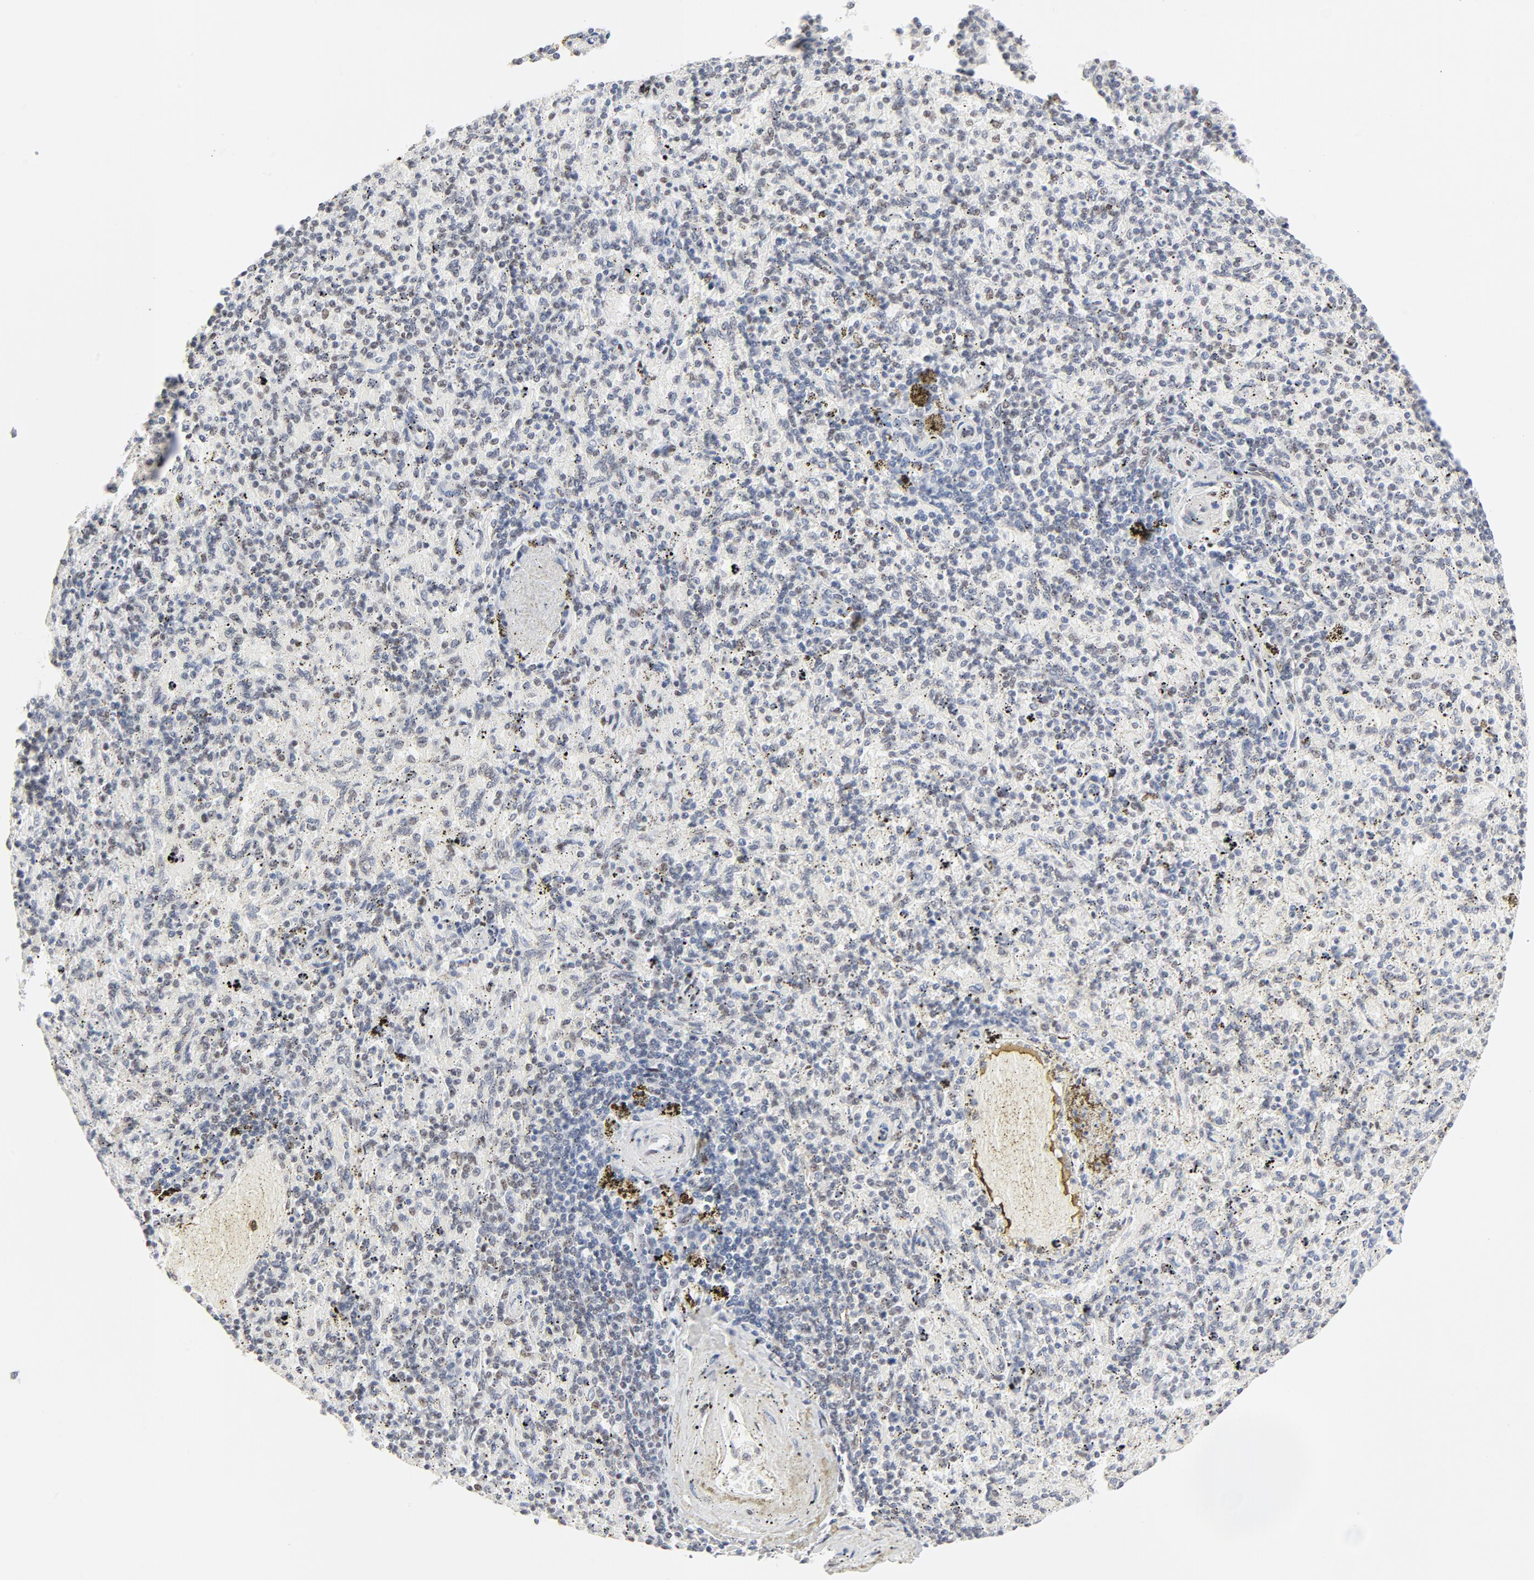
{"staining": {"intensity": "negative", "quantity": "none", "location": "none"}, "tissue": "spleen", "cell_type": "Cells in red pulp", "image_type": "normal", "snomed": [{"axis": "morphology", "description": "Normal tissue, NOS"}, {"axis": "topography", "description": "Spleen"}], "caption": "This micrograph is of unremarkable spleen stained with immunohistochemistry (IHC) to label a protein in brown with the nuclei are counter-stained blue. There is no staining in cells in red pulp.", "gene": "GTF2H1", "patient": {"sex": "female", "age": 43}}